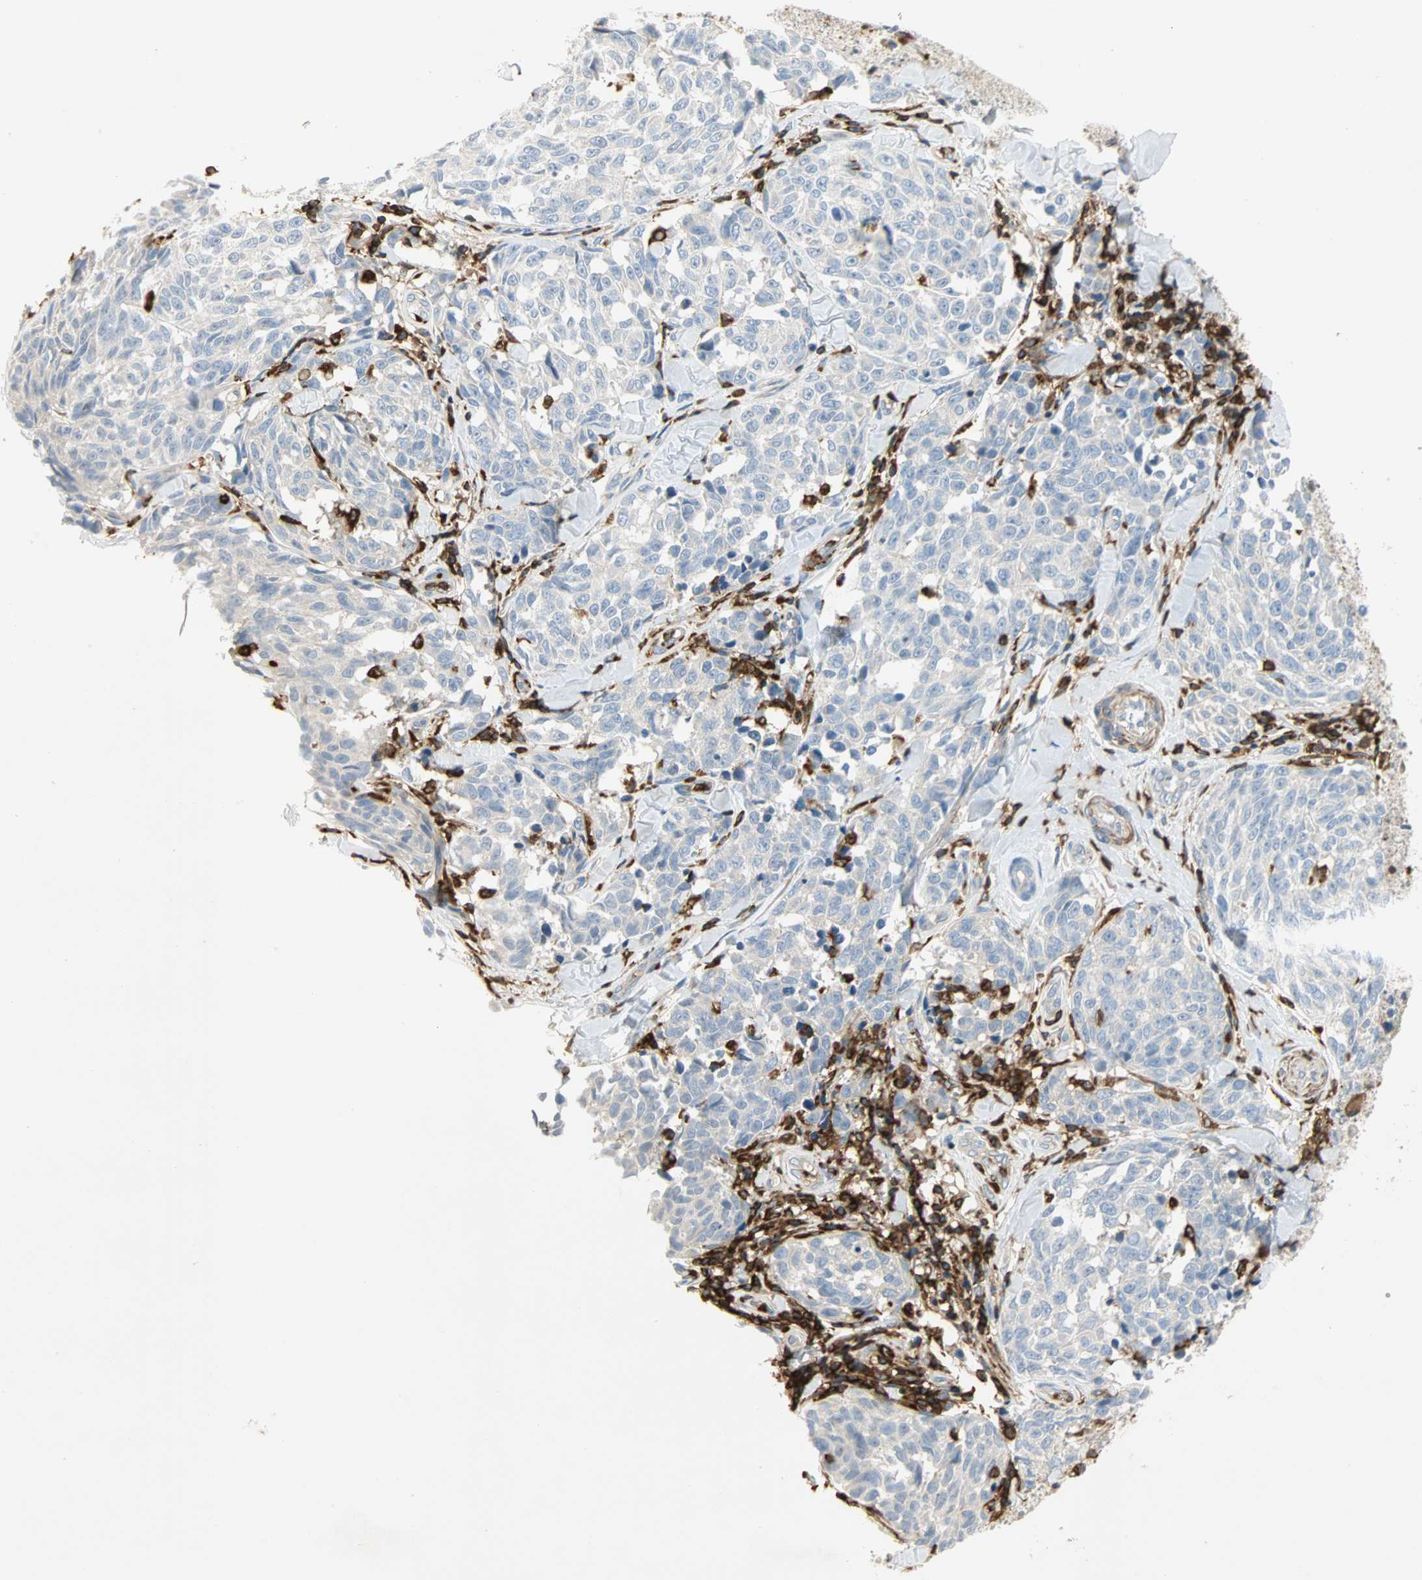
{"staining": {"intensity": "negative", "quantity": "none", "location": "none"}, "tissue": "melanoma", "cell_type": "Tumor cells", "image_type": "cancer", "snomed": [{"axis": "morphology", "description": "Malignant melanoma, NOS"}, {"axis": "topography", "description": "Skin"}], "caption": "IHC micrograph of human malignant melanoma stained for a protein (brown), which reveals no positivity in tumor cells.", "gene": "FMNL1", "patient": {"sex": "female", "age": 64}}